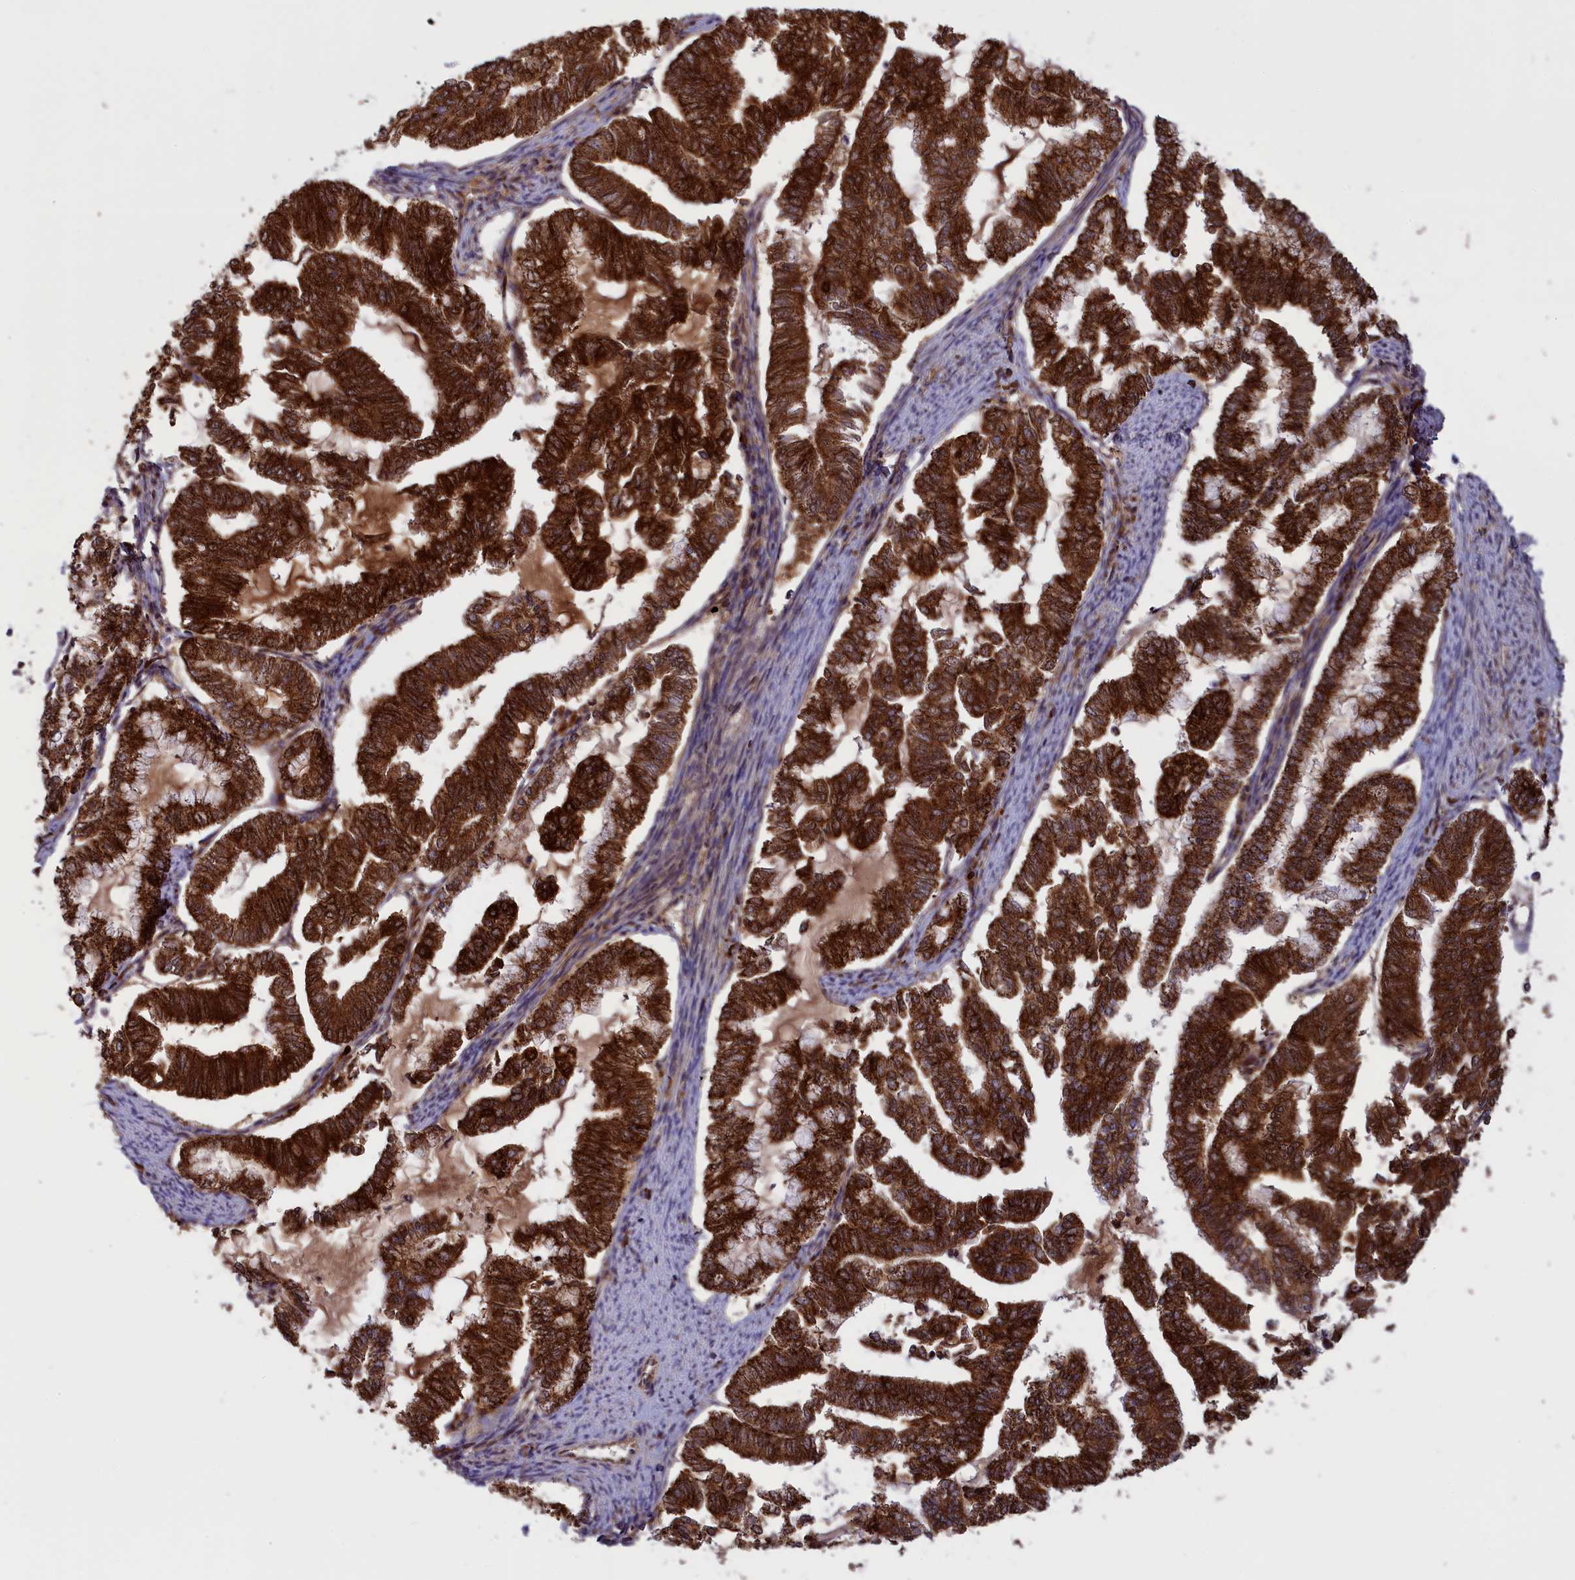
{"staining": {"intensity": "strong", "quantity": ">75%", "location": "cytoplasmic/membranous"}, "tissue": "endometrial cancer", "cell_type": "Tumor cells", "image_type": "cancer", "snomed": [{"axis": "morphology", "description": "Adenocarcinoma, NOS"}, {"axis": "topography", "description": "Endometrium"}], "caption": "There is high levels of strong cytoplasmic/membranous staining in tumor cells of adenocarcinoma (endometrial), as demonstrated by immunohistochemical staining (brown color).", "gene": "ISOC2", "patient": {"sex": "female", "age": 79}}